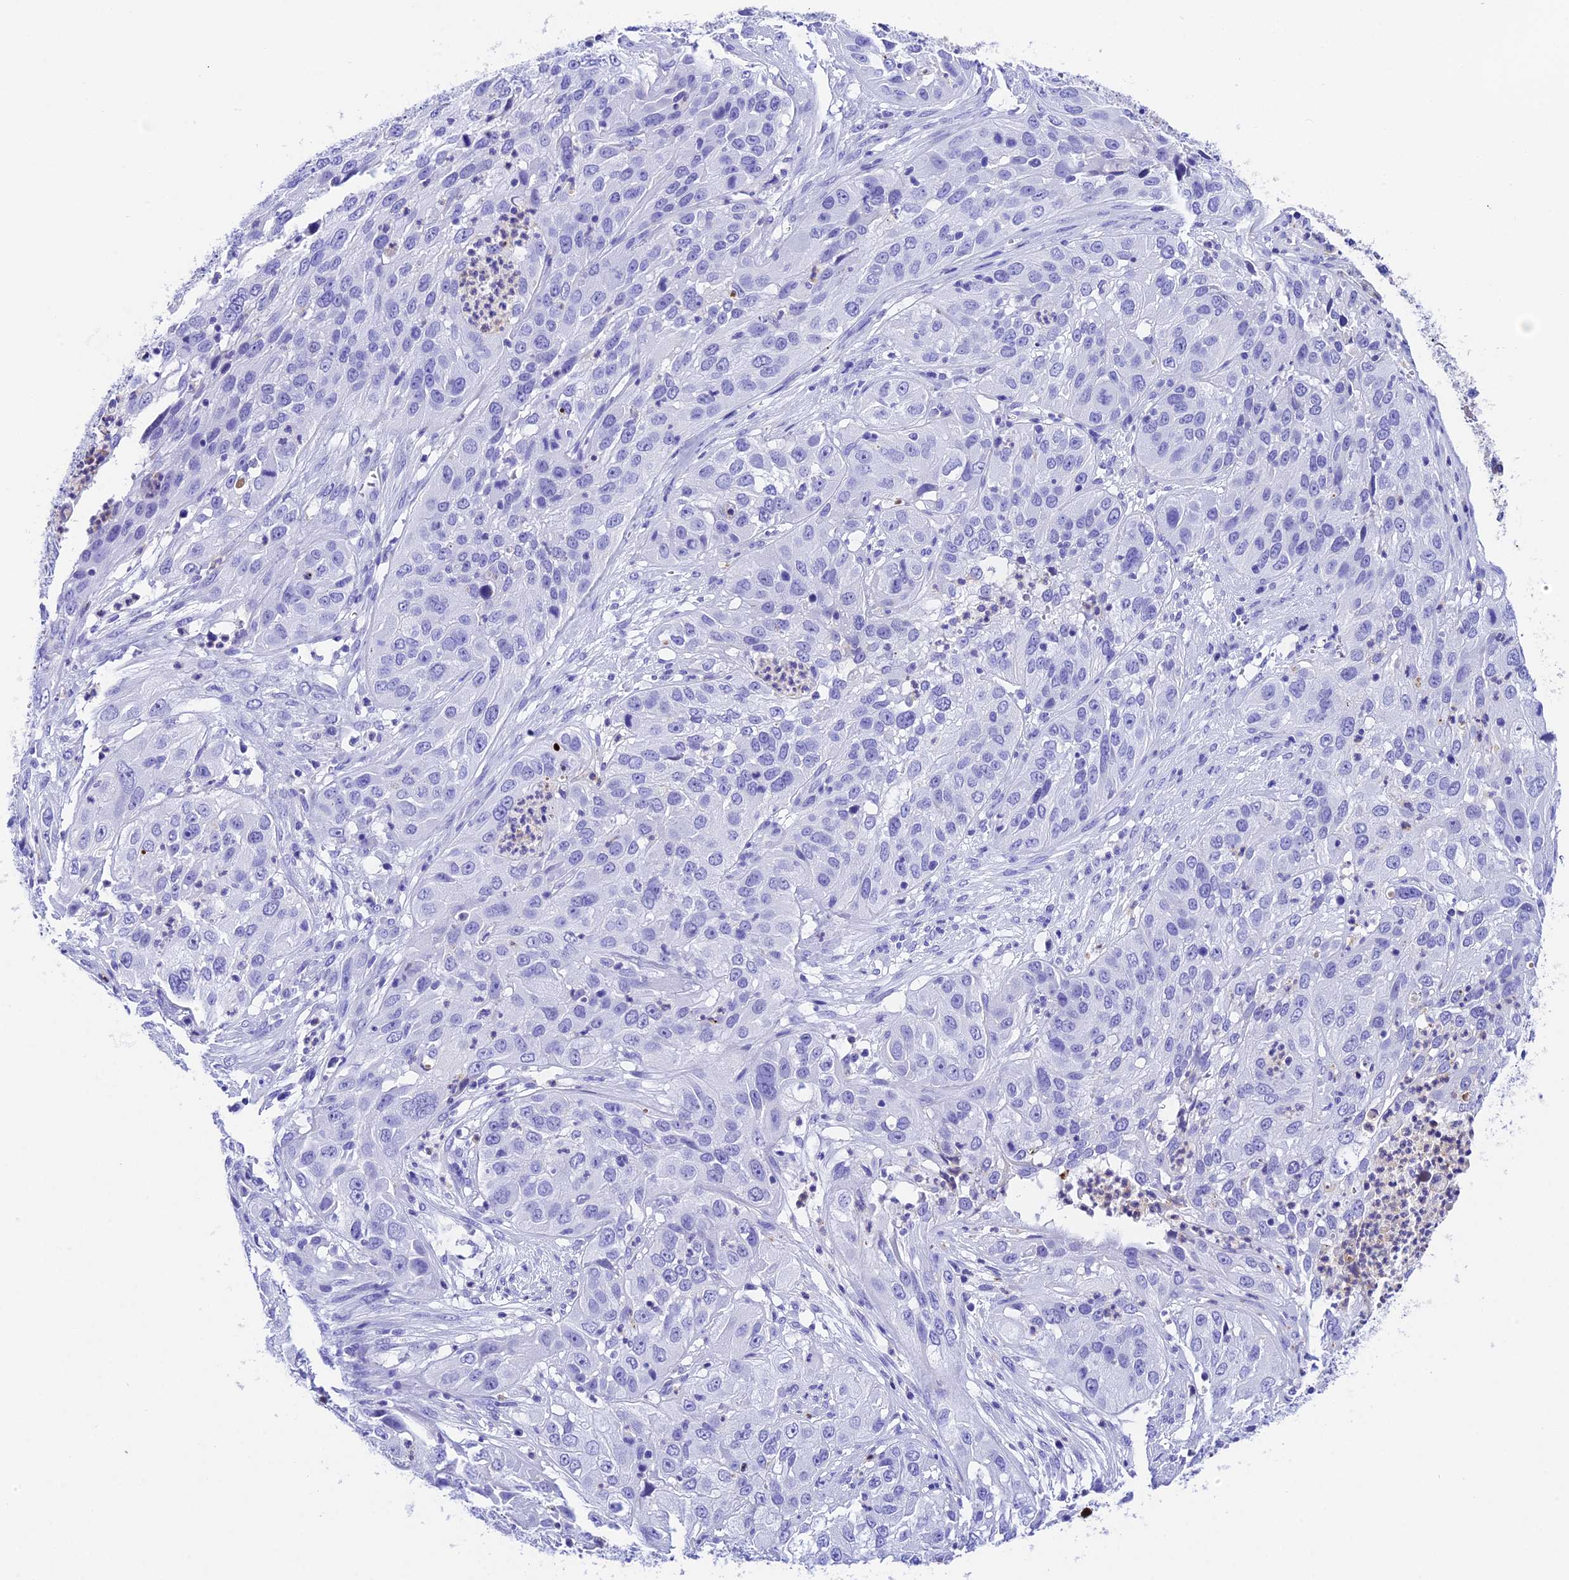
{"staining": {"intensity": "negative", "quantity": "none", "location": "none"}, "tissue": "cervical cancer", "cell_type": "Tumor cells", "image_type": "cancer", "snomed": [{"axis": "morphology", "description": "Squamous cell carcinoma, NOS"}, {"axis": "topography", "description": "Cervix"}], "caption": "The image exhibits no staining of tumor cells in cervical cancer (squamous cell carcinoma). The staining was performed using DAB to visualize the protein expression in brown, while the nuclei were stained in blue with hematoxylin (Magnification: 20x).", "gene": "PSG11", "patient": {"sex": "female", "age": 32}}